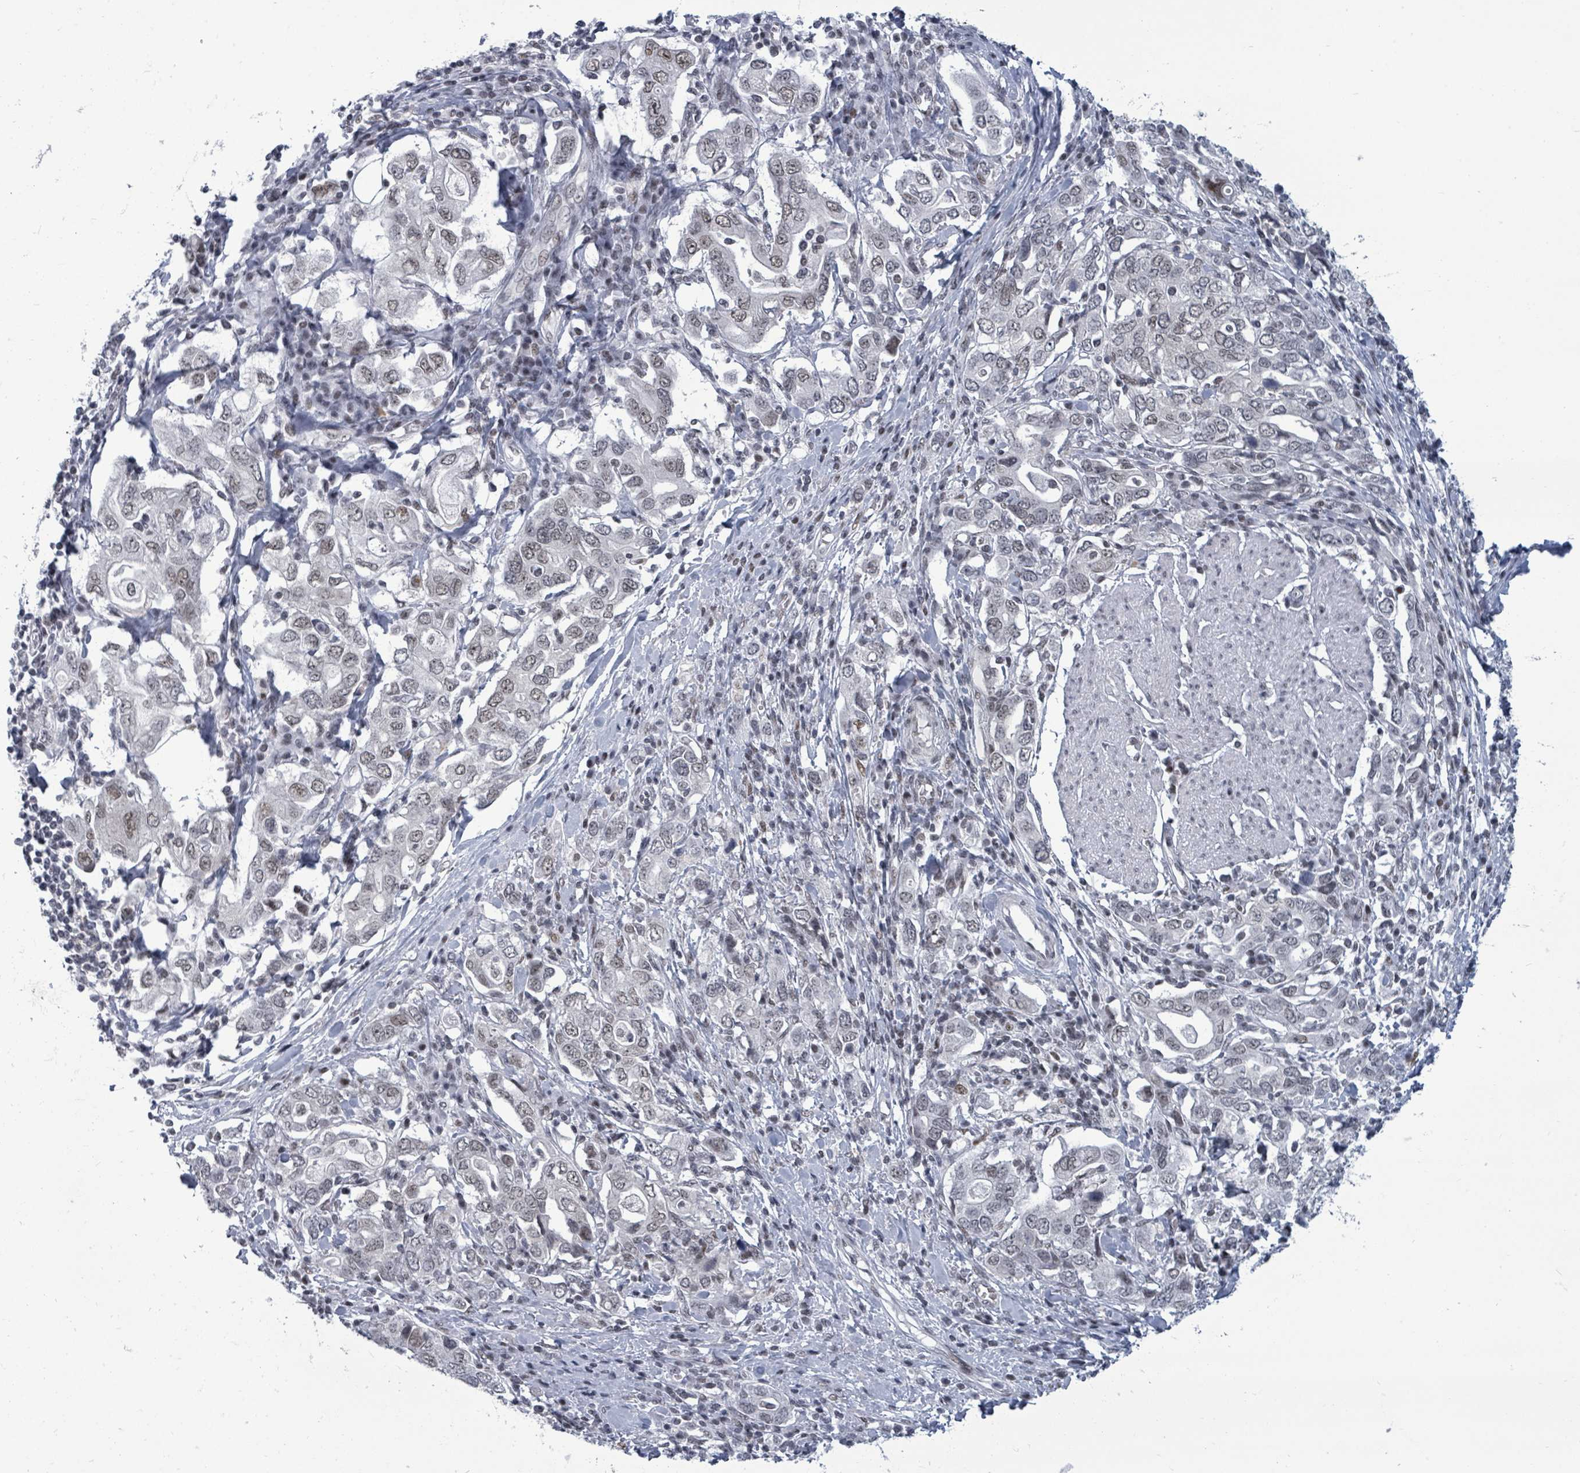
{"staining": {"intensity": "weak", "quantity": "25%-75%", "location": "nuclear"}, "tissue": "stomach cancer", "cell_type": "Tumor cells", "image_type": "cancer", "snomed": [{"axis": "morphology", "description": "Adenocarcinoma, NOS"}, {"axis": "topography", "description": "Stomach, upper"}, {"axis": "topography", "description": "Stomach"}], "caption": "Immunohistochemical staining of human stomach adenocarcinoma demonstrates low levels of weak nuclear positivity in approximately 25%-75% of tumor cells.", "gene": "ERCC5", "patient": {"sex": "male", "age": 62}}